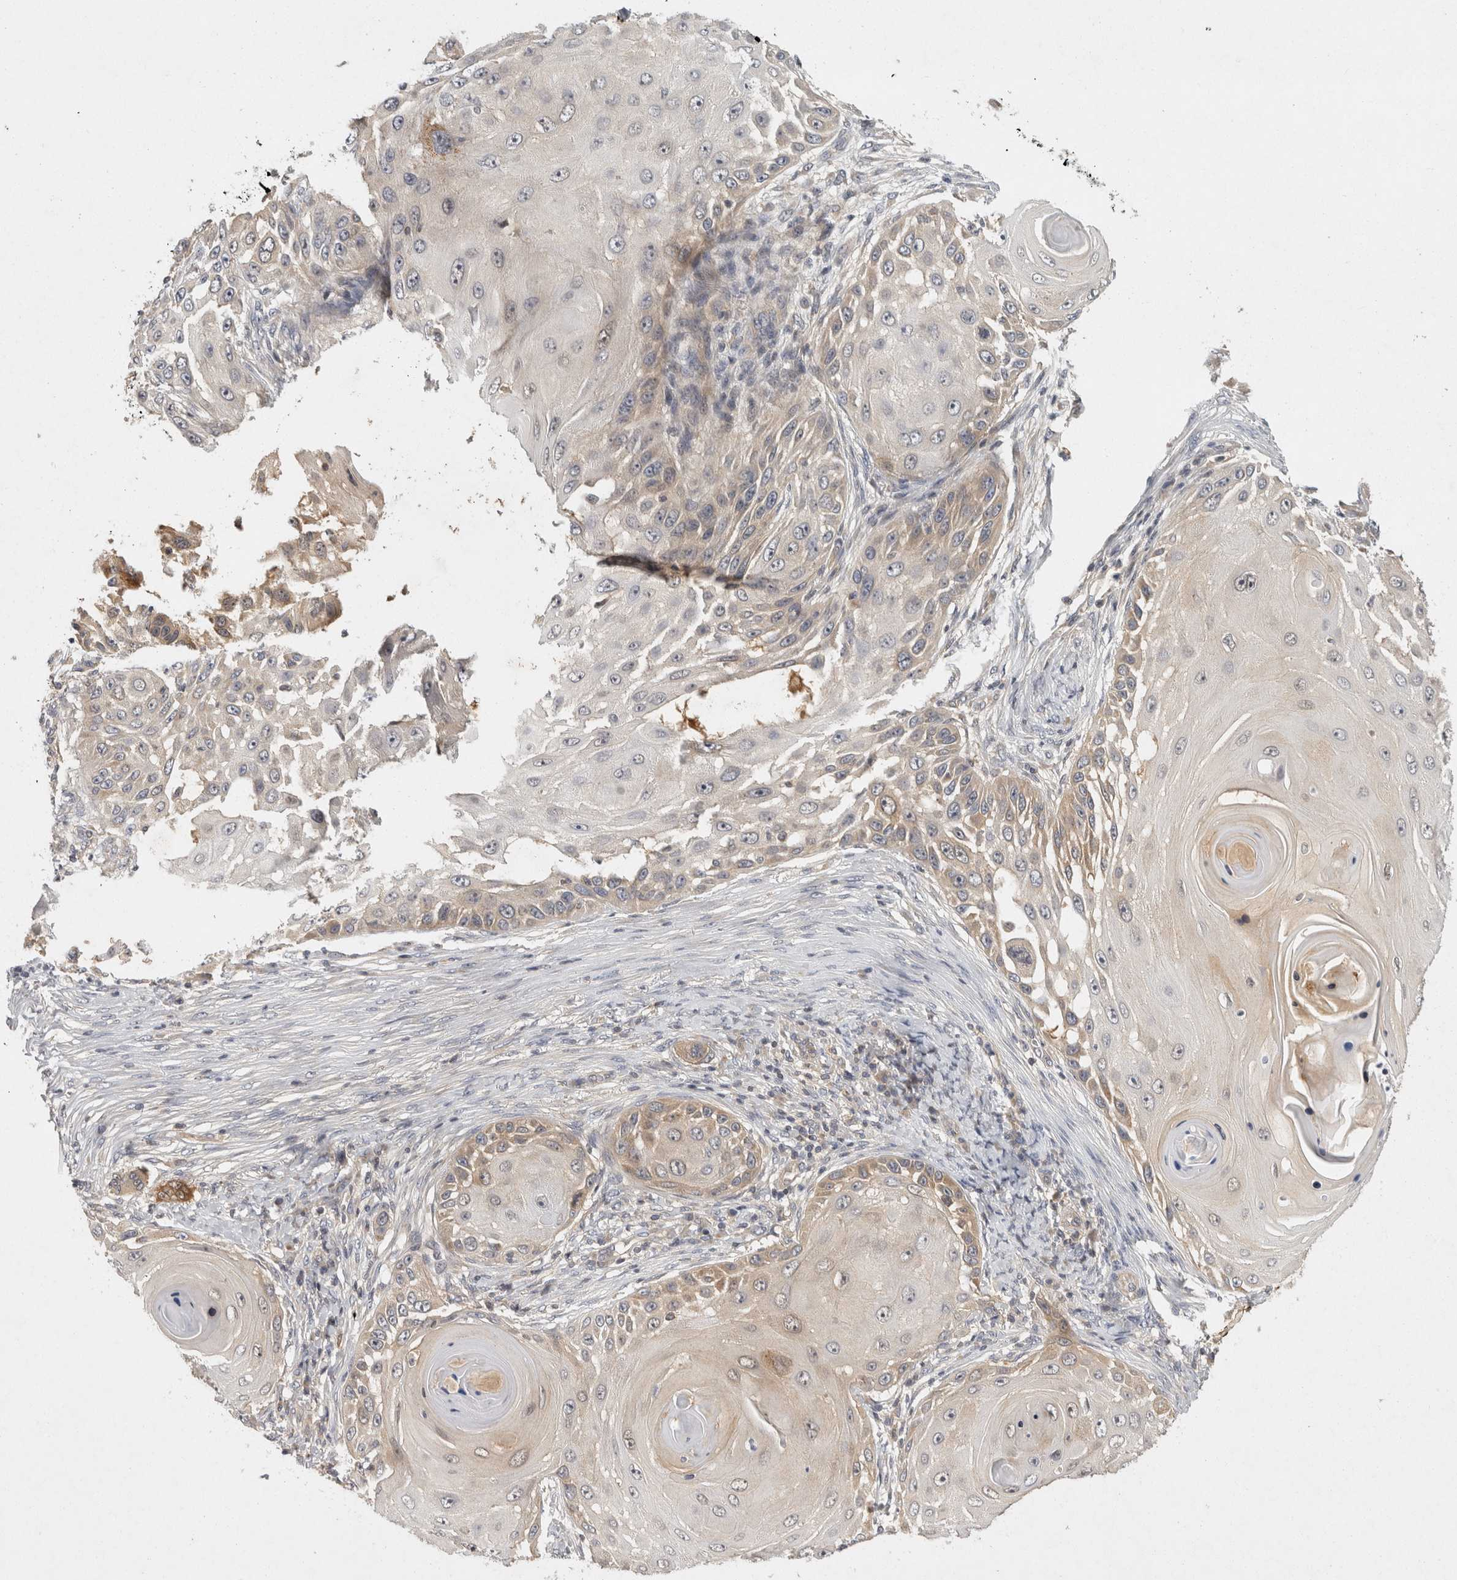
{"staining": {"intensity": "weak", "quantity": "25%-75%", "location": "cytoplasmic/membranous"}, "tissue": "skin cancer", "cell_type": "Tumor cells", "image_type": "cancer", "snomed": [{"axis": "morphology", "description": "Squamous cell carcinoma, NOS"}, {"axis": "topography", "description": "Skin"}], "caption": "Protein expression by immunohistochemistry displays weak cytoplasmic/membranous staining in approximately 25%-75% of tumor cells in skin cancer (squamous cell carcinoma).", "gene": "ACAT2", "patient": {"sex": "female", "age": 44}}